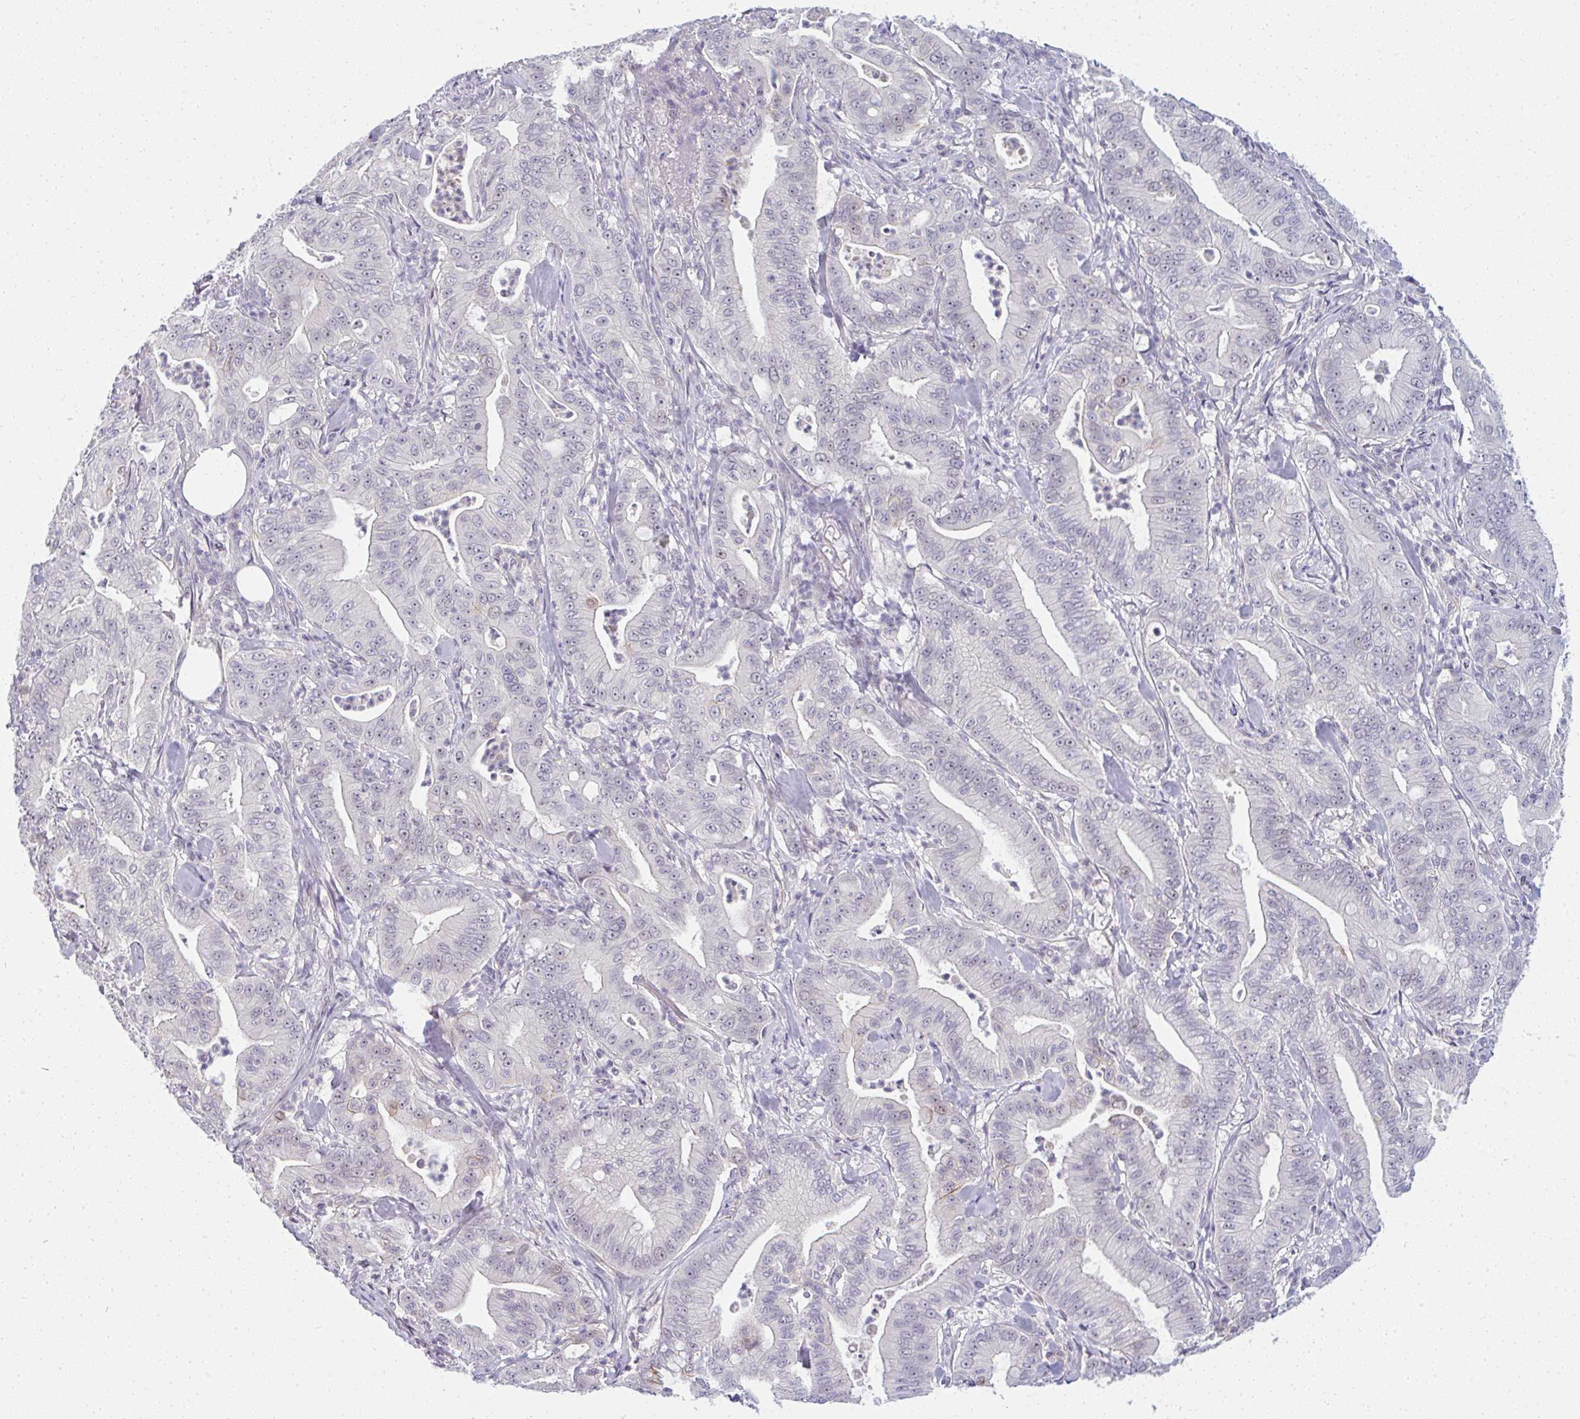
{"staining": {"intensity": "negative", "quantity": "none", "location": "none"}, "tissue": "pancreatic cancer", "cell_type": "Tumor cells", "image_type": "cancer", "snomed": [{"axis": "morphology", "description": "Adenocarcinoma, NOS"}, {"axis": "topography", "description": "Pancreas"}], "caption": "Human pancreatic adenocarcinoma stained for a protein using immunohistochemistry demonstrates no staining in tumor cells.", "gene": "PPFIA4", "patient": {"sex": "male", "age": 71}}